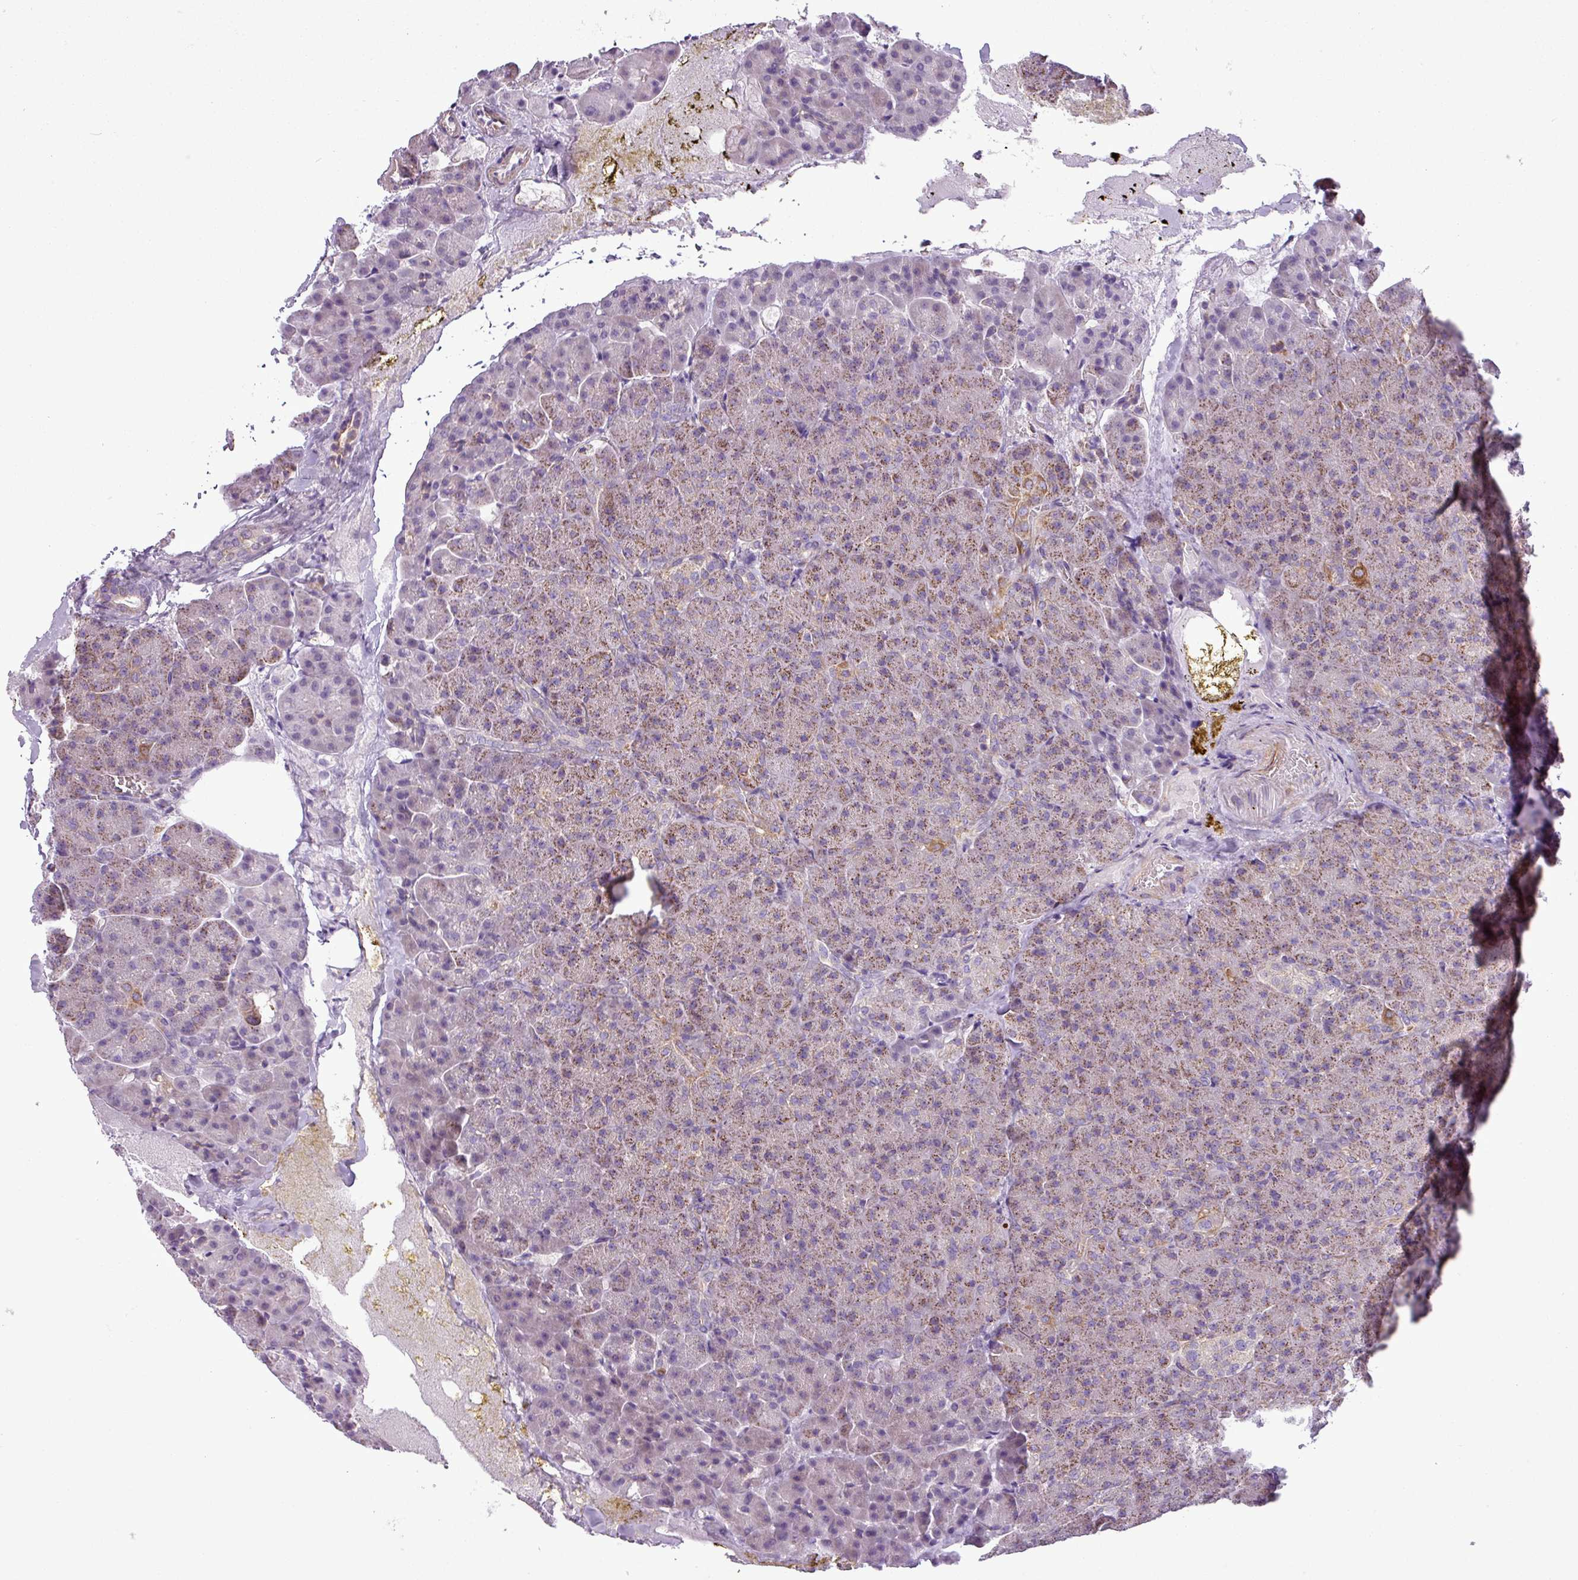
{"staining": {"intensity": "weak", "quantity": ">75%", "location": "cytoplasmic/membranous"}, "tissue": "pancreas", "cell_type": "Exocrine glandular cells", "image_type": "normal", "snomed": [{"axis": "morphology", "description": "Normal tissue, NOS"}, {"axis": "topography", "description": "Pancreas"}], "caption": "Immunohistochemistry (IHC) staining of normal pancreas, which shows low levels of weak cytoplasmic/membranous positivity in approximately >75% of exocrine glandular cells indicating weak cytoplasmic/membranous protein staining. The staining was performed using DAB (brown) for protein detection and nuclei were counterstained in hematoxylin (blue).", "gene": "BTN2A2", "patient": {"sex": "female", "age": 74}}